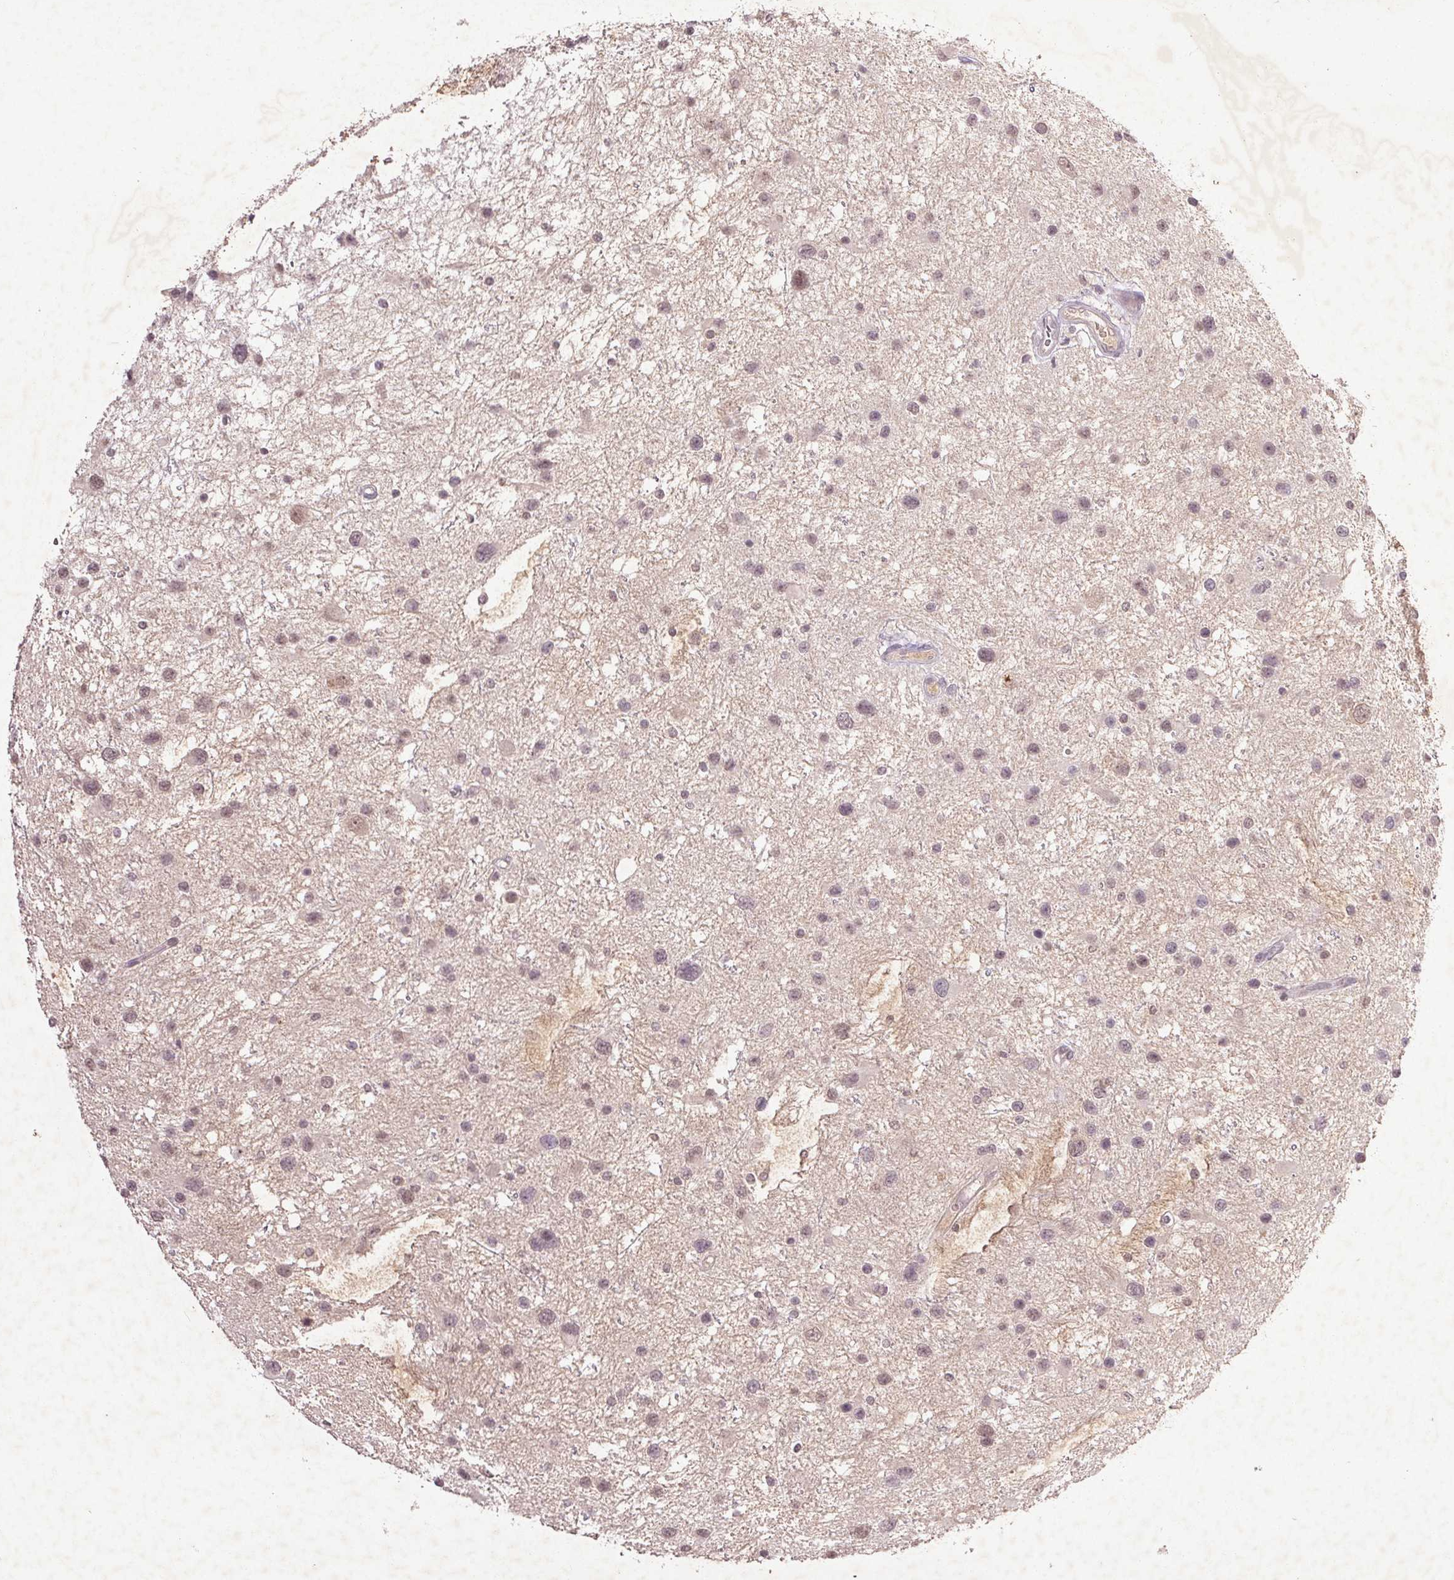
{"staining": {"intensity": "negative", "quantity": "none", "location": "none"}, "tissue": "glioma", "cell_type": "Tumor cells", "image_type": "cancer", "snomed": [{"axis": "morphology", "description": "Glioma, malignant, Low grade"}, {"axis": "topography", "description": "Brain"}], "caption": "IHC image of glioma stained for a protein (brown), which exhibits no positivity in tumor cells.", "gene": "FAM168B", "patient": {"sex": "female", "age": 32}}